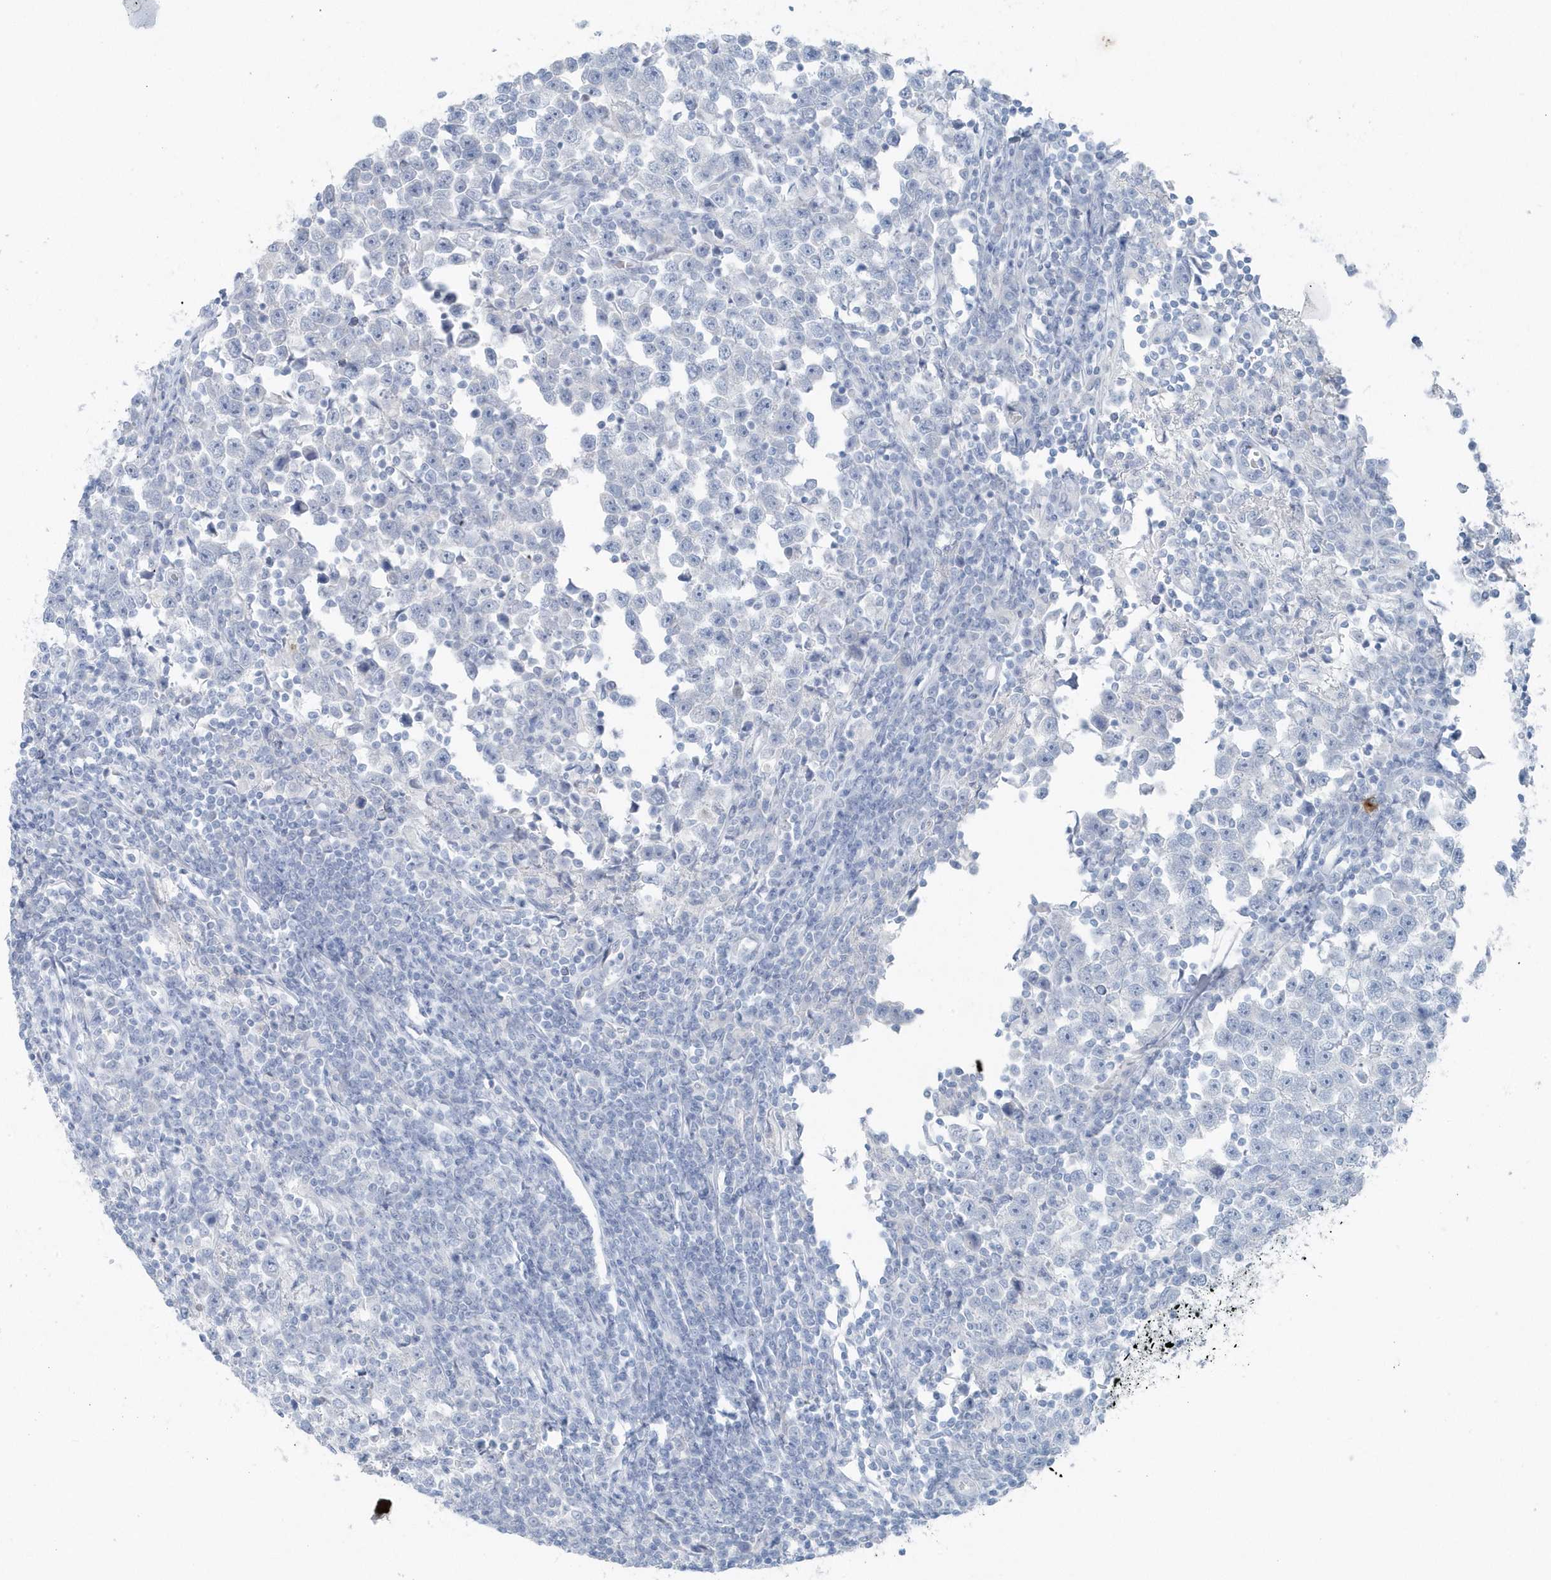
{"staining": {"intensity": "negative", "quantity": "none", "location": "none"}, "tissue": "testis cancer", "cell_type": "Tumor cells", "image_type": "cancer", "snomed": [{"axis": "morphology", "description": "Normal tissue, NOS"}, {"axis": "morphology", "description": "Seminoma, NOS"}, {"axis": "topography", "description": "Testis"}], "caption": "IHC image of human seminoma (testis) stained for a protein (brown), which demonstrates no staining in tumor cells.", "gene": "FAM98A", "patient": {"sex": "male", "age": 43}}